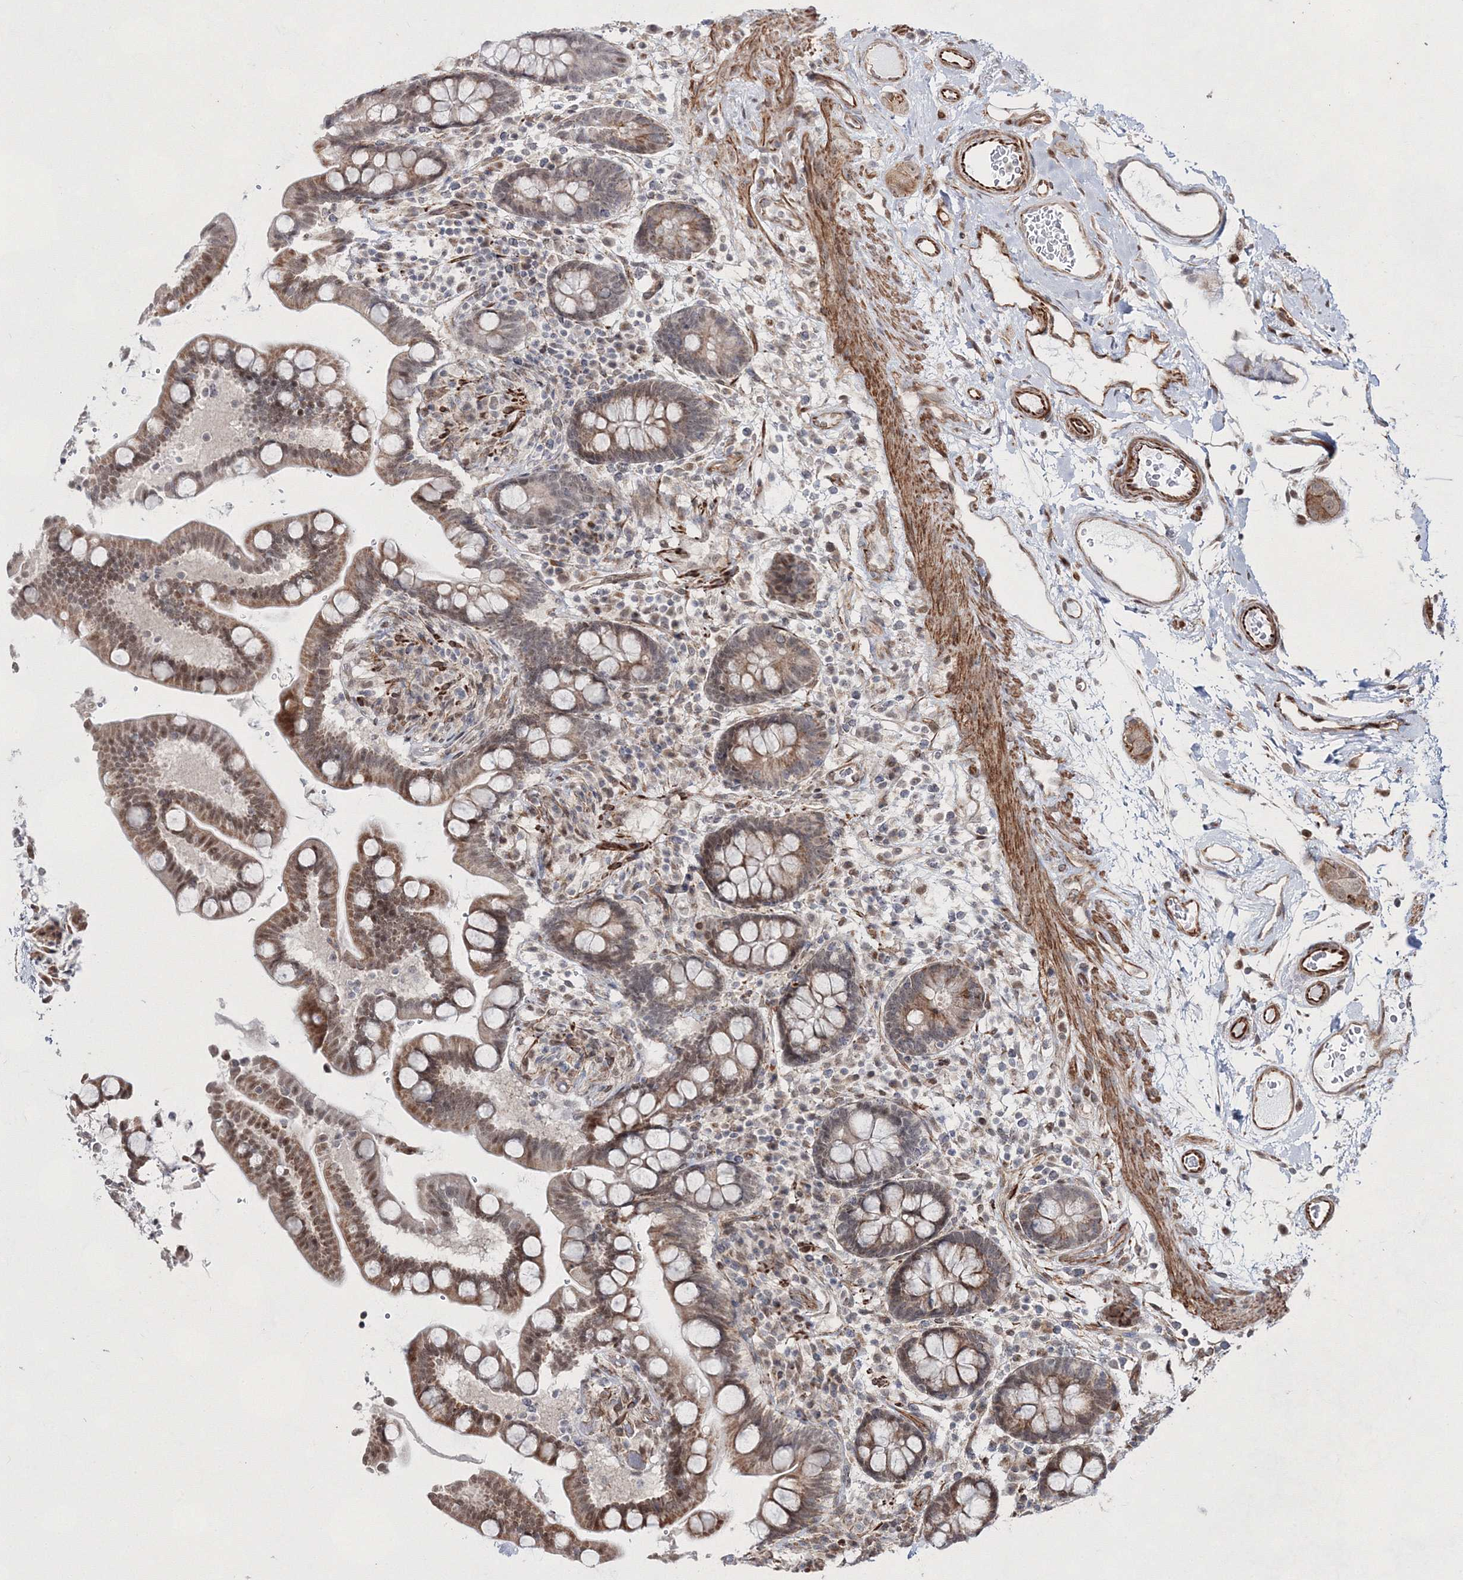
{"staining": {"intensity": "strong", "quantity": ">75%", "location": "cytoplasmic/membranous"}, "tissue": "colon", "cell_type": "Endothelial cells", "image_type": "normal", "snomed": [{"axis": "morphology", "description": "Normal tissue, NOS"}, {"axis": "topography", "description": "Colon"}], "caption": "Immunohistochemistry (IHC) photomicrograph of unremarkable colon: human colon stained using immunohistochemistry (IHC) exhibits high levels of strong protein expression localized specifically in the cytoplasmic/membranous of endothelial cells, appearing as a cytoplasmic/membranous brown color.", "gene": "SNIP1", "patient": {"sex": "male", "age": 73}}